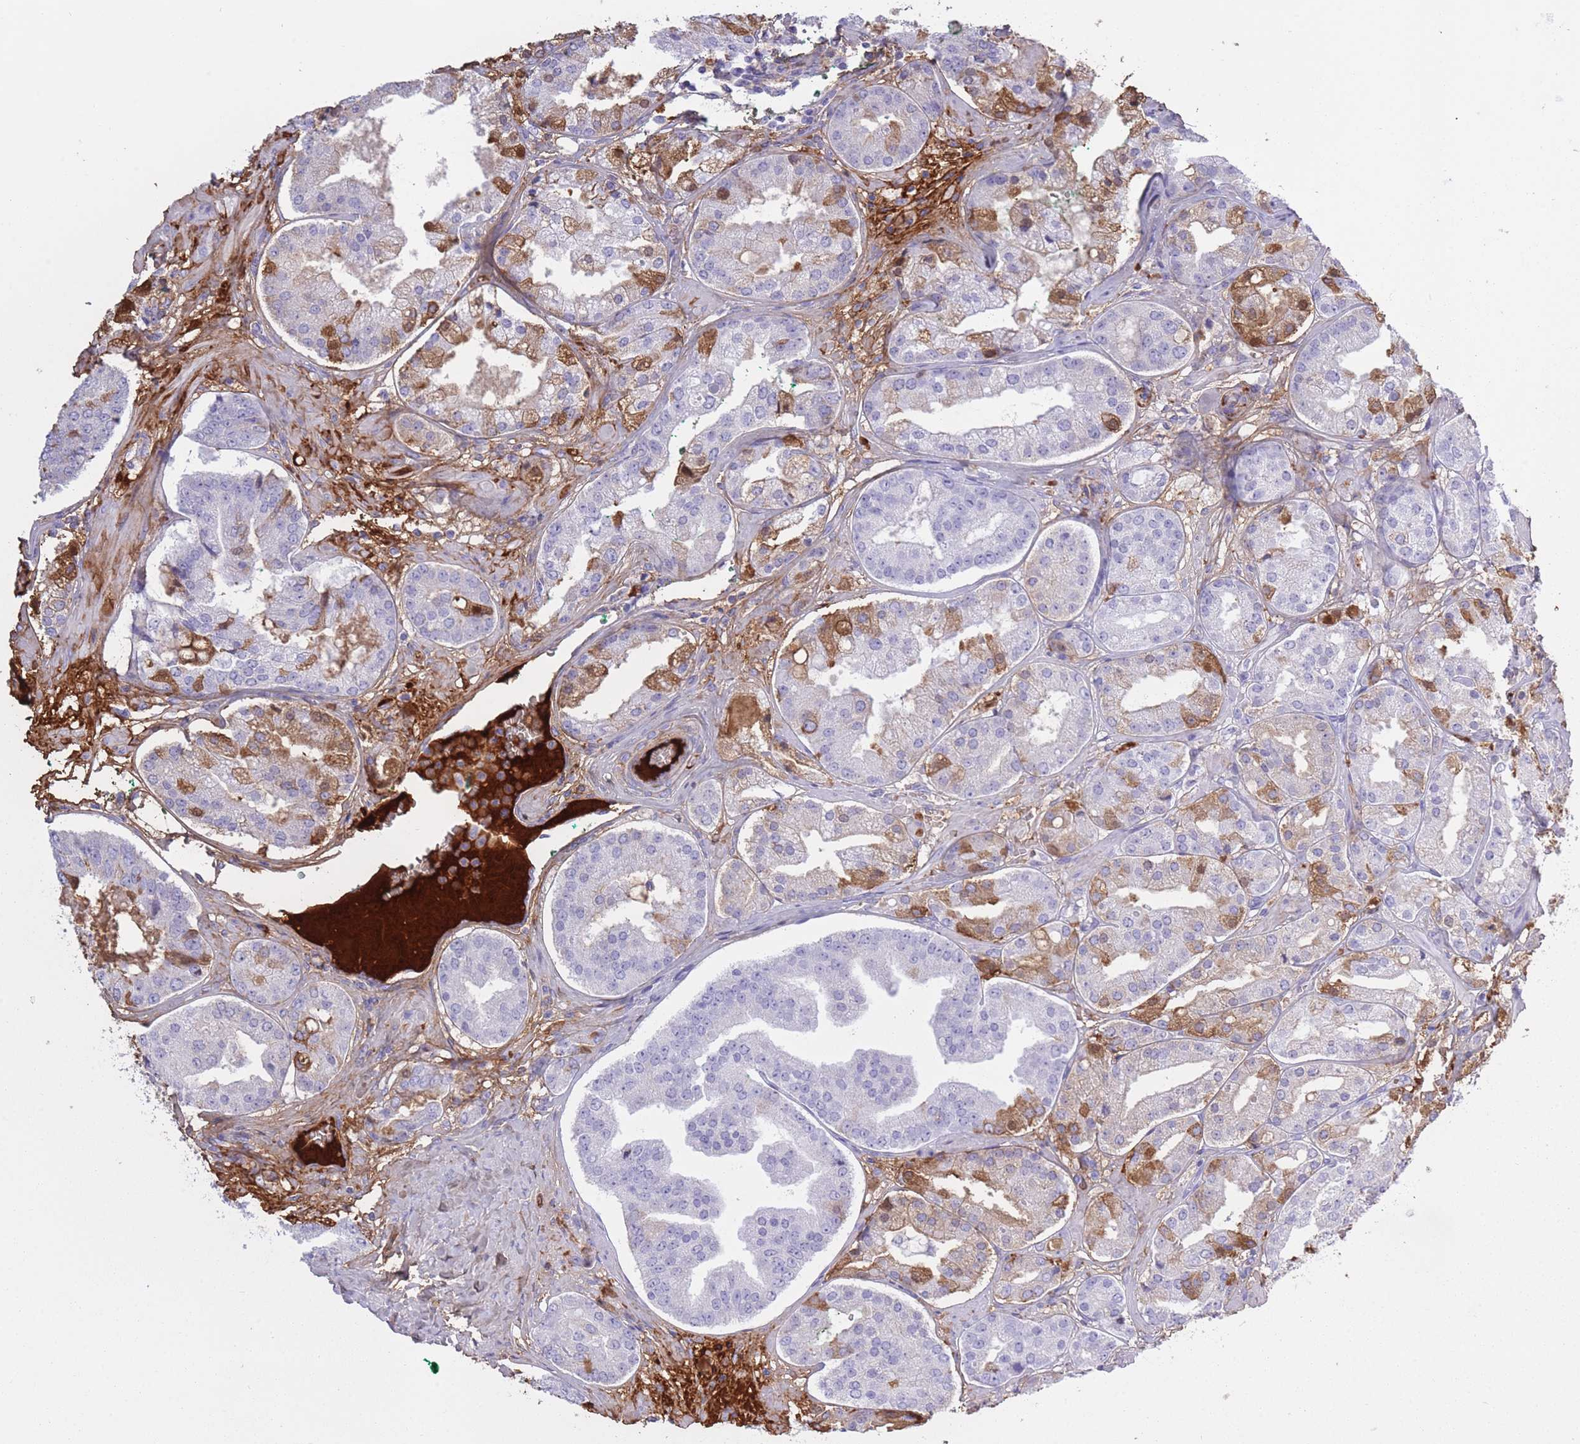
{"staining": {"intensity": "moderate", "quantity": "<25%", "location": "cytoplasmic/membranous,nuclear"}, "tissue": "prostate cancer", "cell_type": "Tumor cells", "image_type": "cancer", "snomed": [{"axis": "morphology", "description": "Adenocarcinoma, High grade"}, {"axis": "topography", "description": "Prostate"}], "caption": "A micrograph showing moderate cytoplasmic/membranous and nuclear expression in approximately <25% of tumor cells in prostate cancer (high-grade adenocarcinoma), as visualized by brown immunohistochemical staining.", "gene": "AP3S2", "patient": {"sex": "male", "age": 63}}